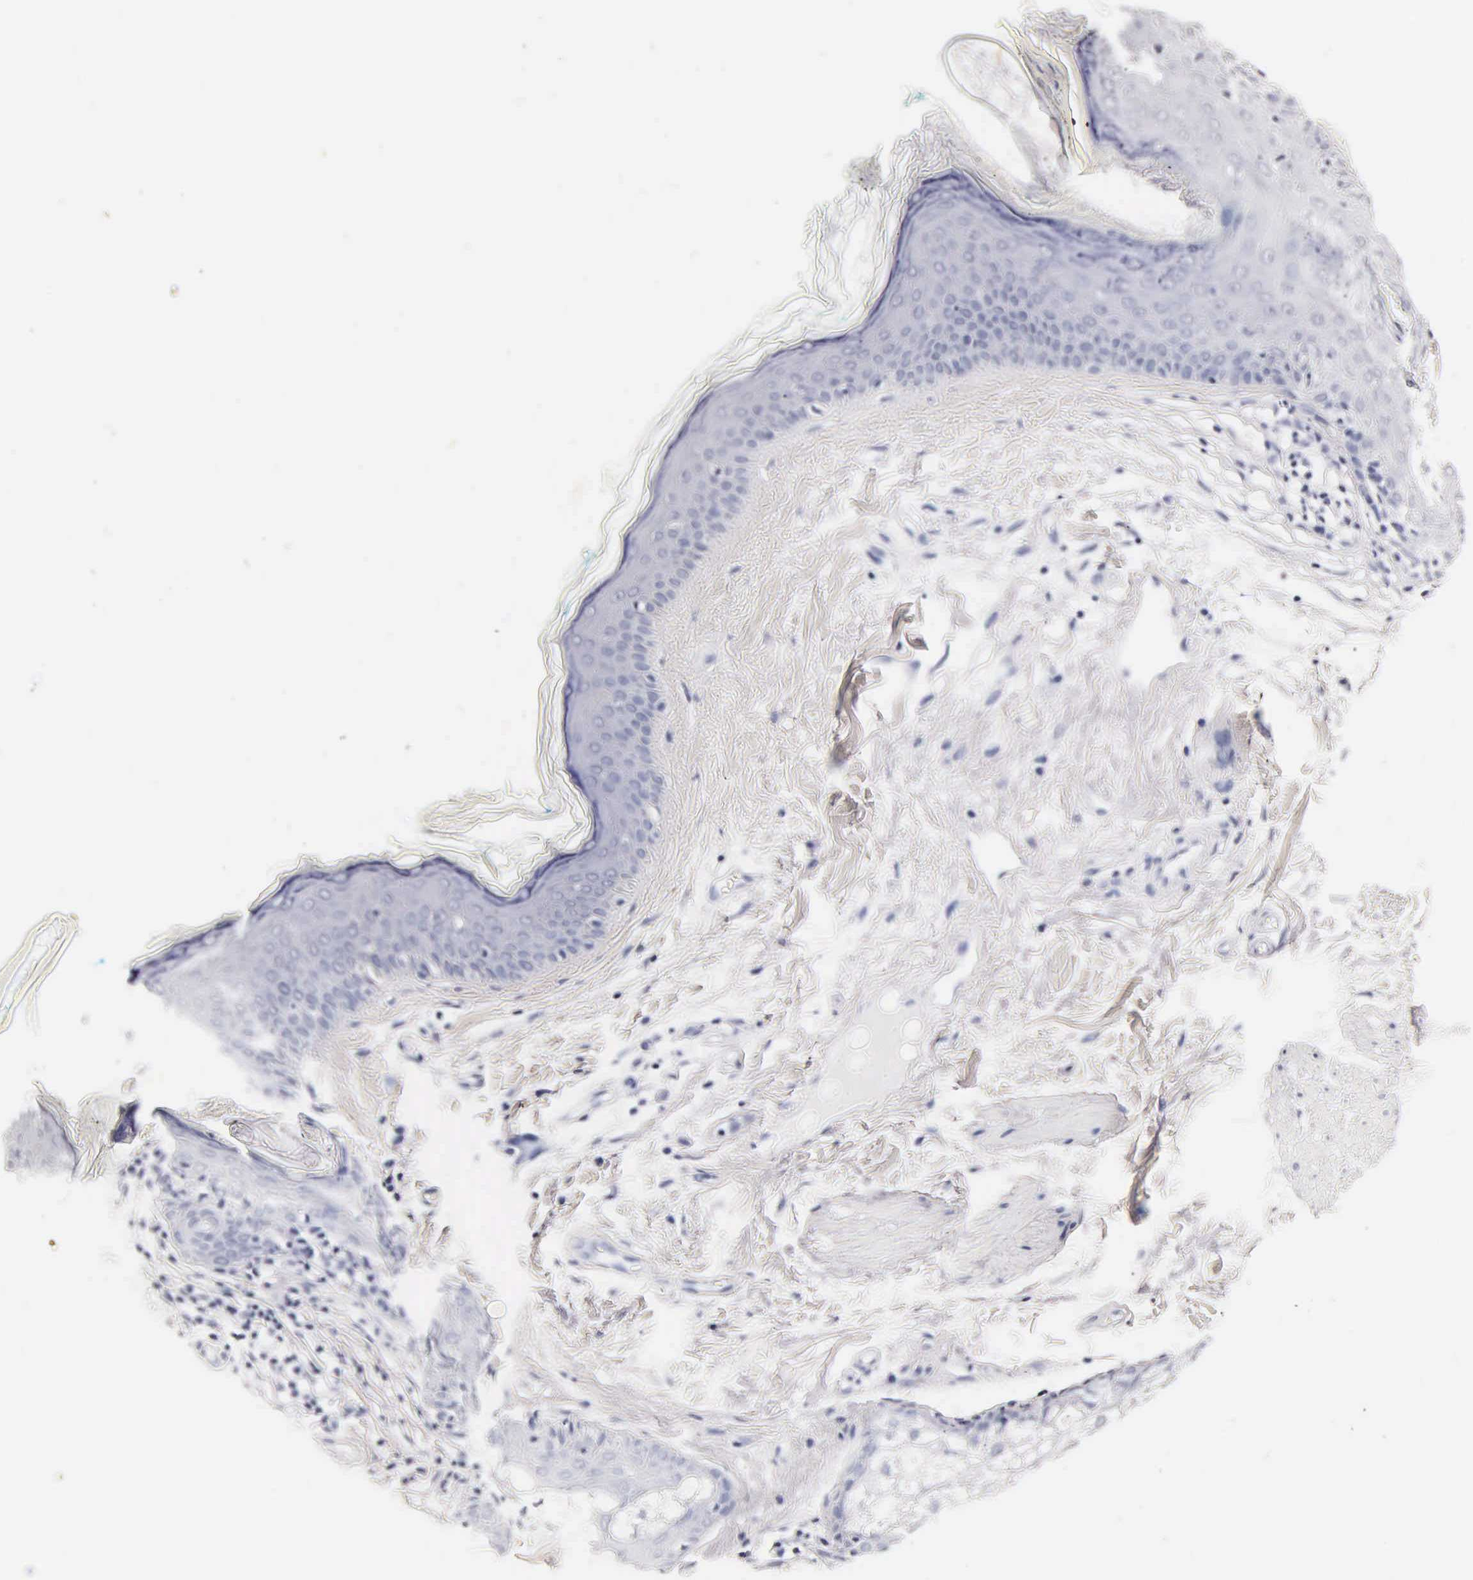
{"staining": {"intensity": "negative", "quantity": "none", "location": "none"}, "tissue": "skin", "cell_type": "Fibroblasts", "image_type": "normal", "snomed": [{"axis": "morphology", "description": "Normal tissue, NOS"}, {"axis": "topography", "description": "Skin"}], "caption": "The micrograph displays no staining of fibroblasts in unremarkable skin.", "gene": "MB", "patient": {"sex": "male", "age": 86}}